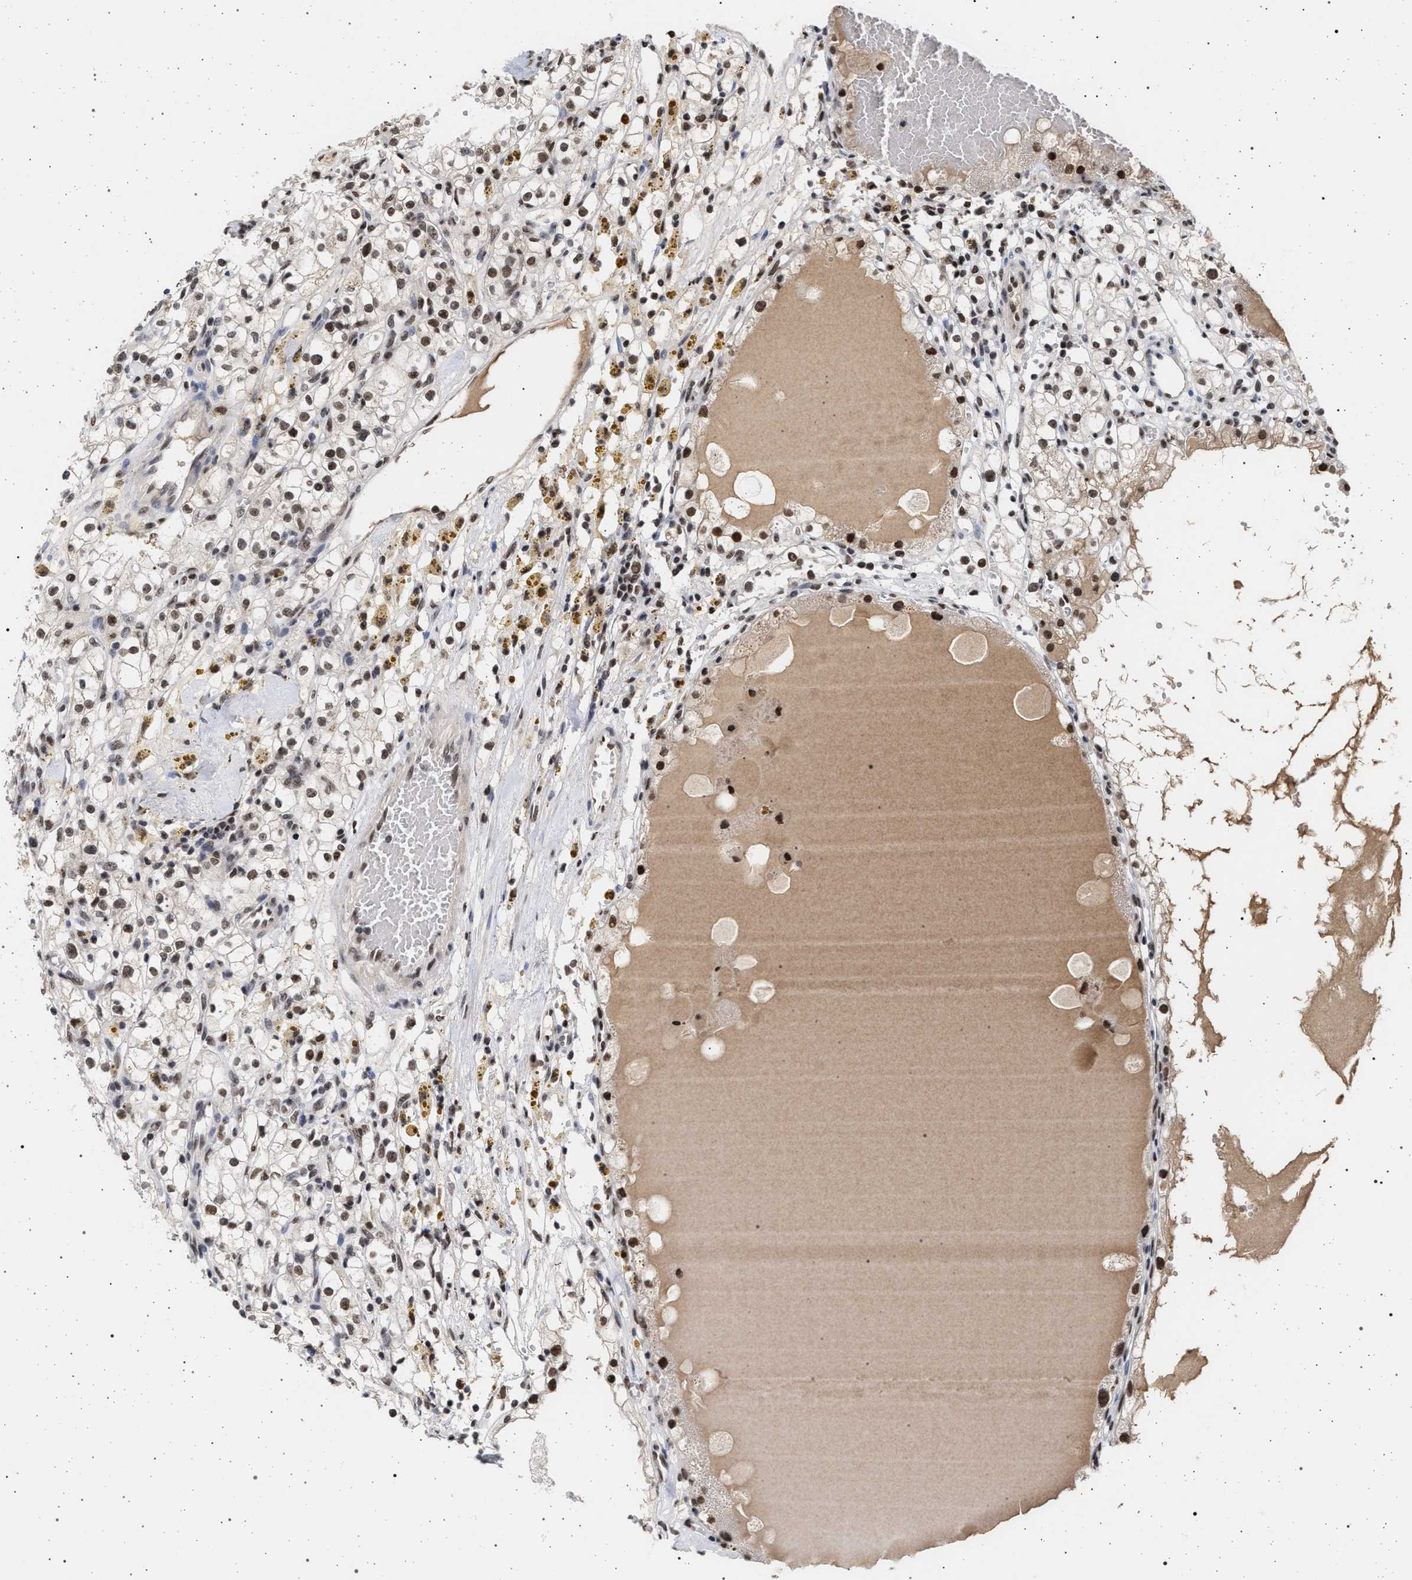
{"staining": {"intensity": "moderate", "quantity": "25%-75%", "location": "nuclear"}, "tissue": "renal cancer", "cell_type": "Tumor cells", "image_type": "cancer", "snomed": [{"axis": "morphology", "description": "Adenocarcinoma, NOS"}, {"axis": "topography", "description": "Kidney"}], "caption": "Adenocarcinoma (renal) stained with immunohistochemistry (IHC) shows moderate nuclear positivity in approximately 25%-75% of tumor cells. (IHC, brightfield microscopy, high magnification).", "gene": "PHF12", "patient": {"sex": "male", "age": 56}}